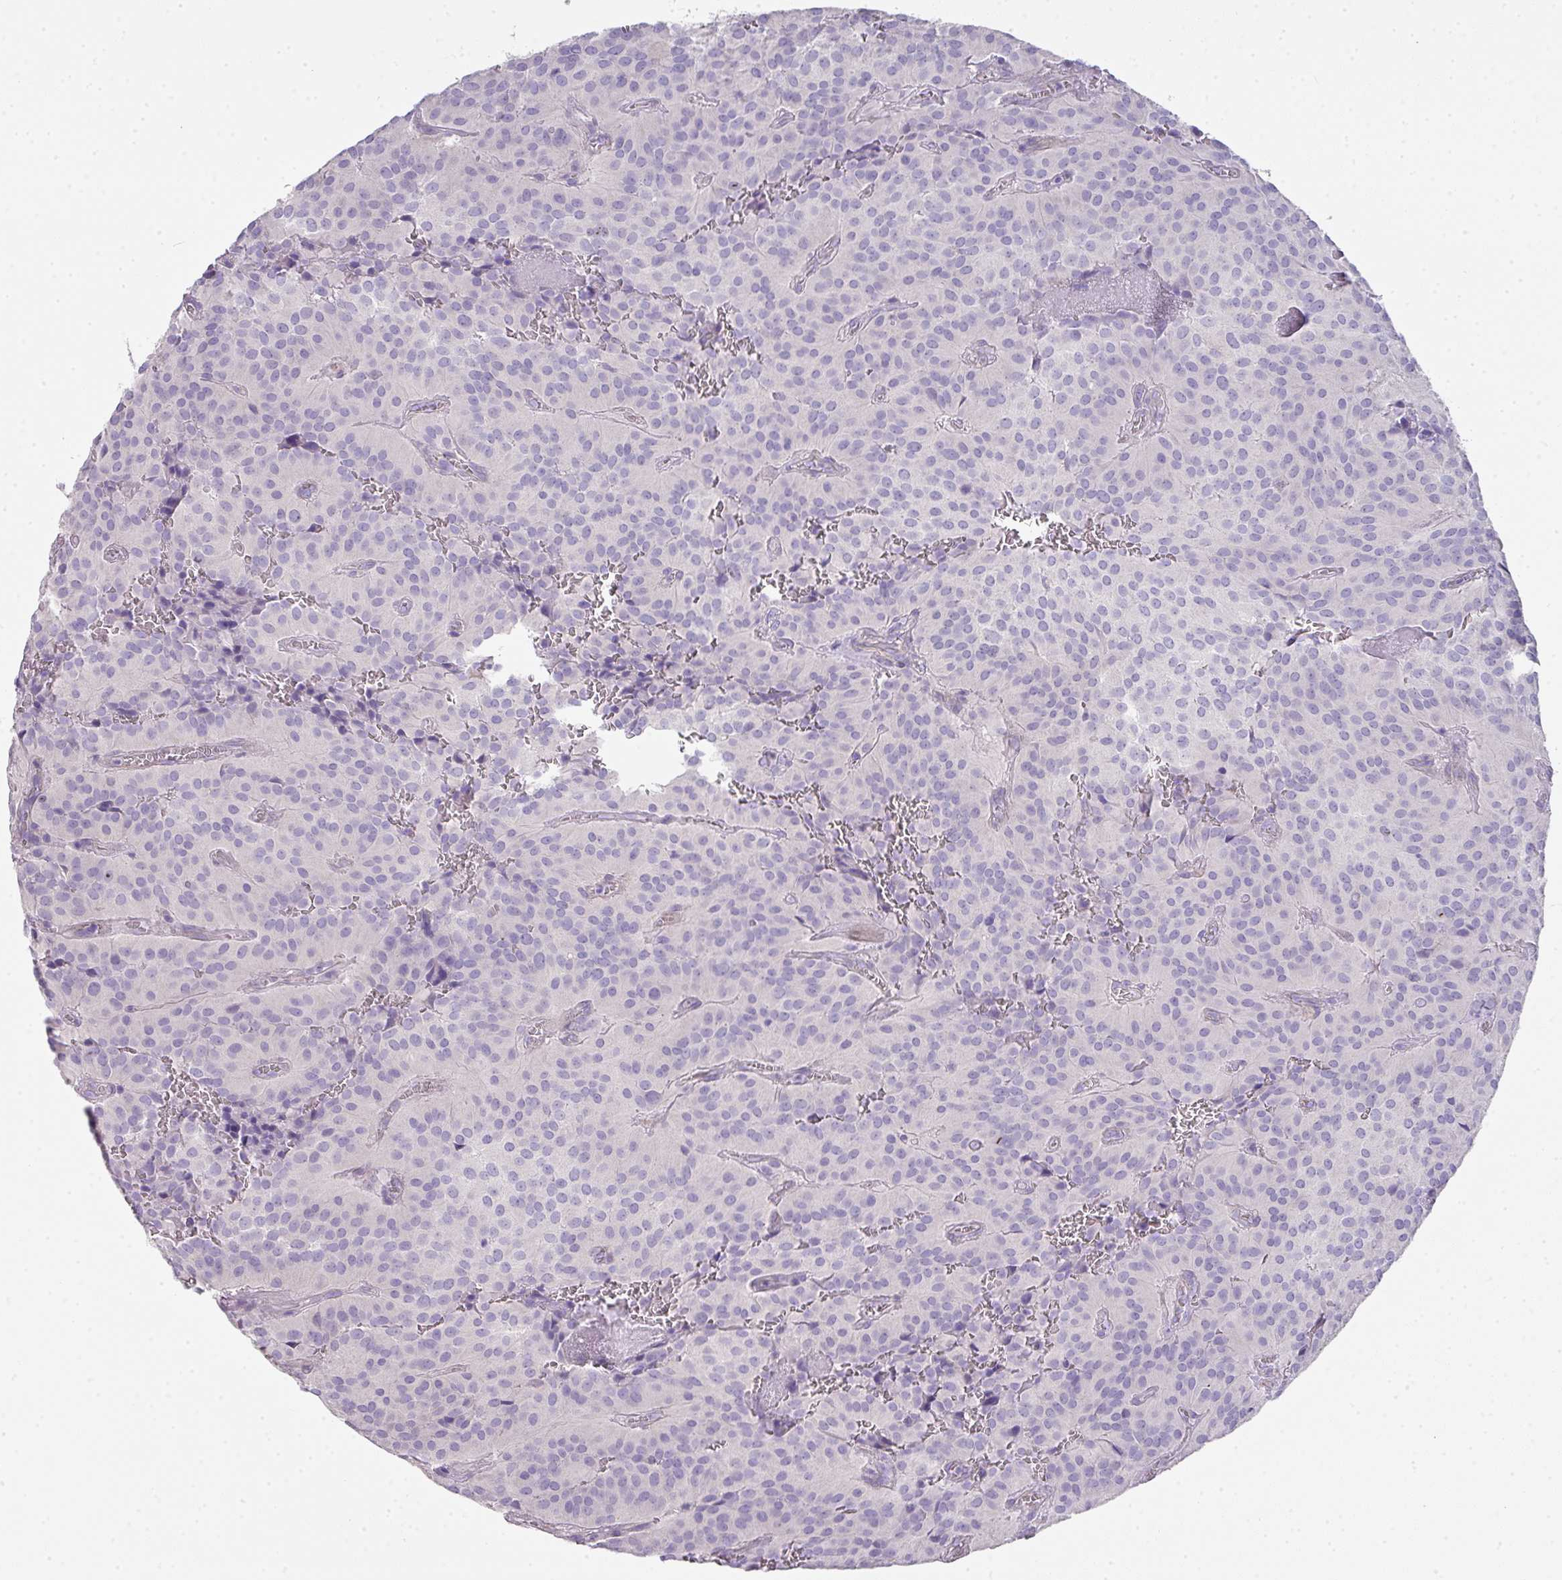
{"staining": {"intensity": "negative", "quantity": "none", "location": "none"}, "tissue": "glioma", "cell_type": "Tumor cells", "image_type": "cancer", "snomed": [{"axis": "morphology", "description": "Glioma, malignant, Low grade"}, {"axis": "topography", "description": "Brain"}], "caption": "Tumor cells are negative for protein expression in human malignant low-grade glioma.", "gene": "GLI4", "patient": {"sex": "male", "age": 42}}